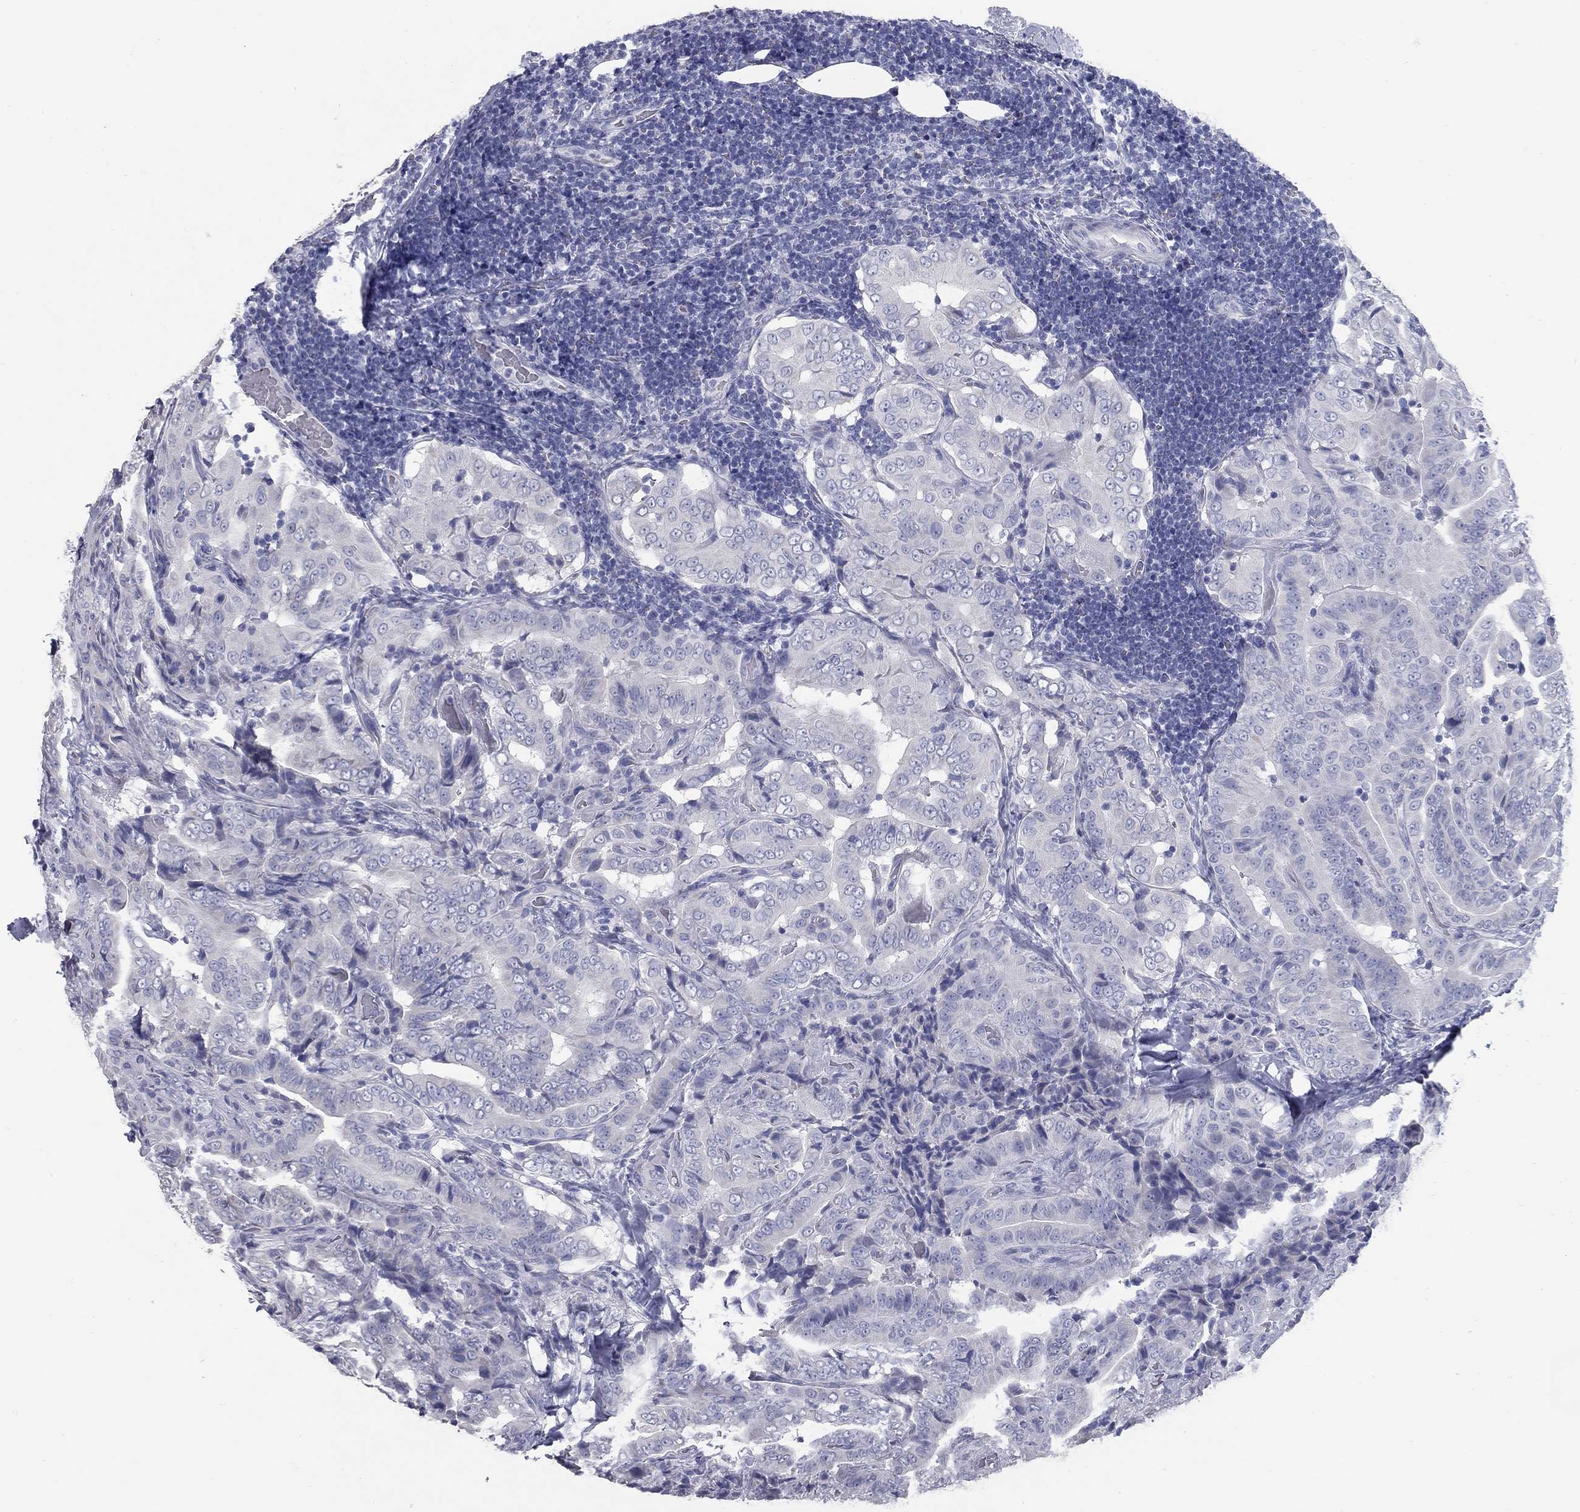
{"staining": {"intensity": "negative", "quantity": "none", "location": "none"}, "tissue": "thyroid cancer", "cell_type": "Tumor cells", "image_type": "cancer", "snomed": [{"axis": "morphology", "description": "Papillary adenocarcinoma, NOS"}, {"axis": "topography", "description": "Thyroid gland"}], "caption": "A histopathology image of human thyroid cancer (papillary adenocarcinoma) is negative for staining in tumor cells. The staining is performed using DAB brown chromogen with nuclei counter-stained in using hematoxylin.", "gene": "TAC1", "patient": {"sex": "male", "age": 61}}